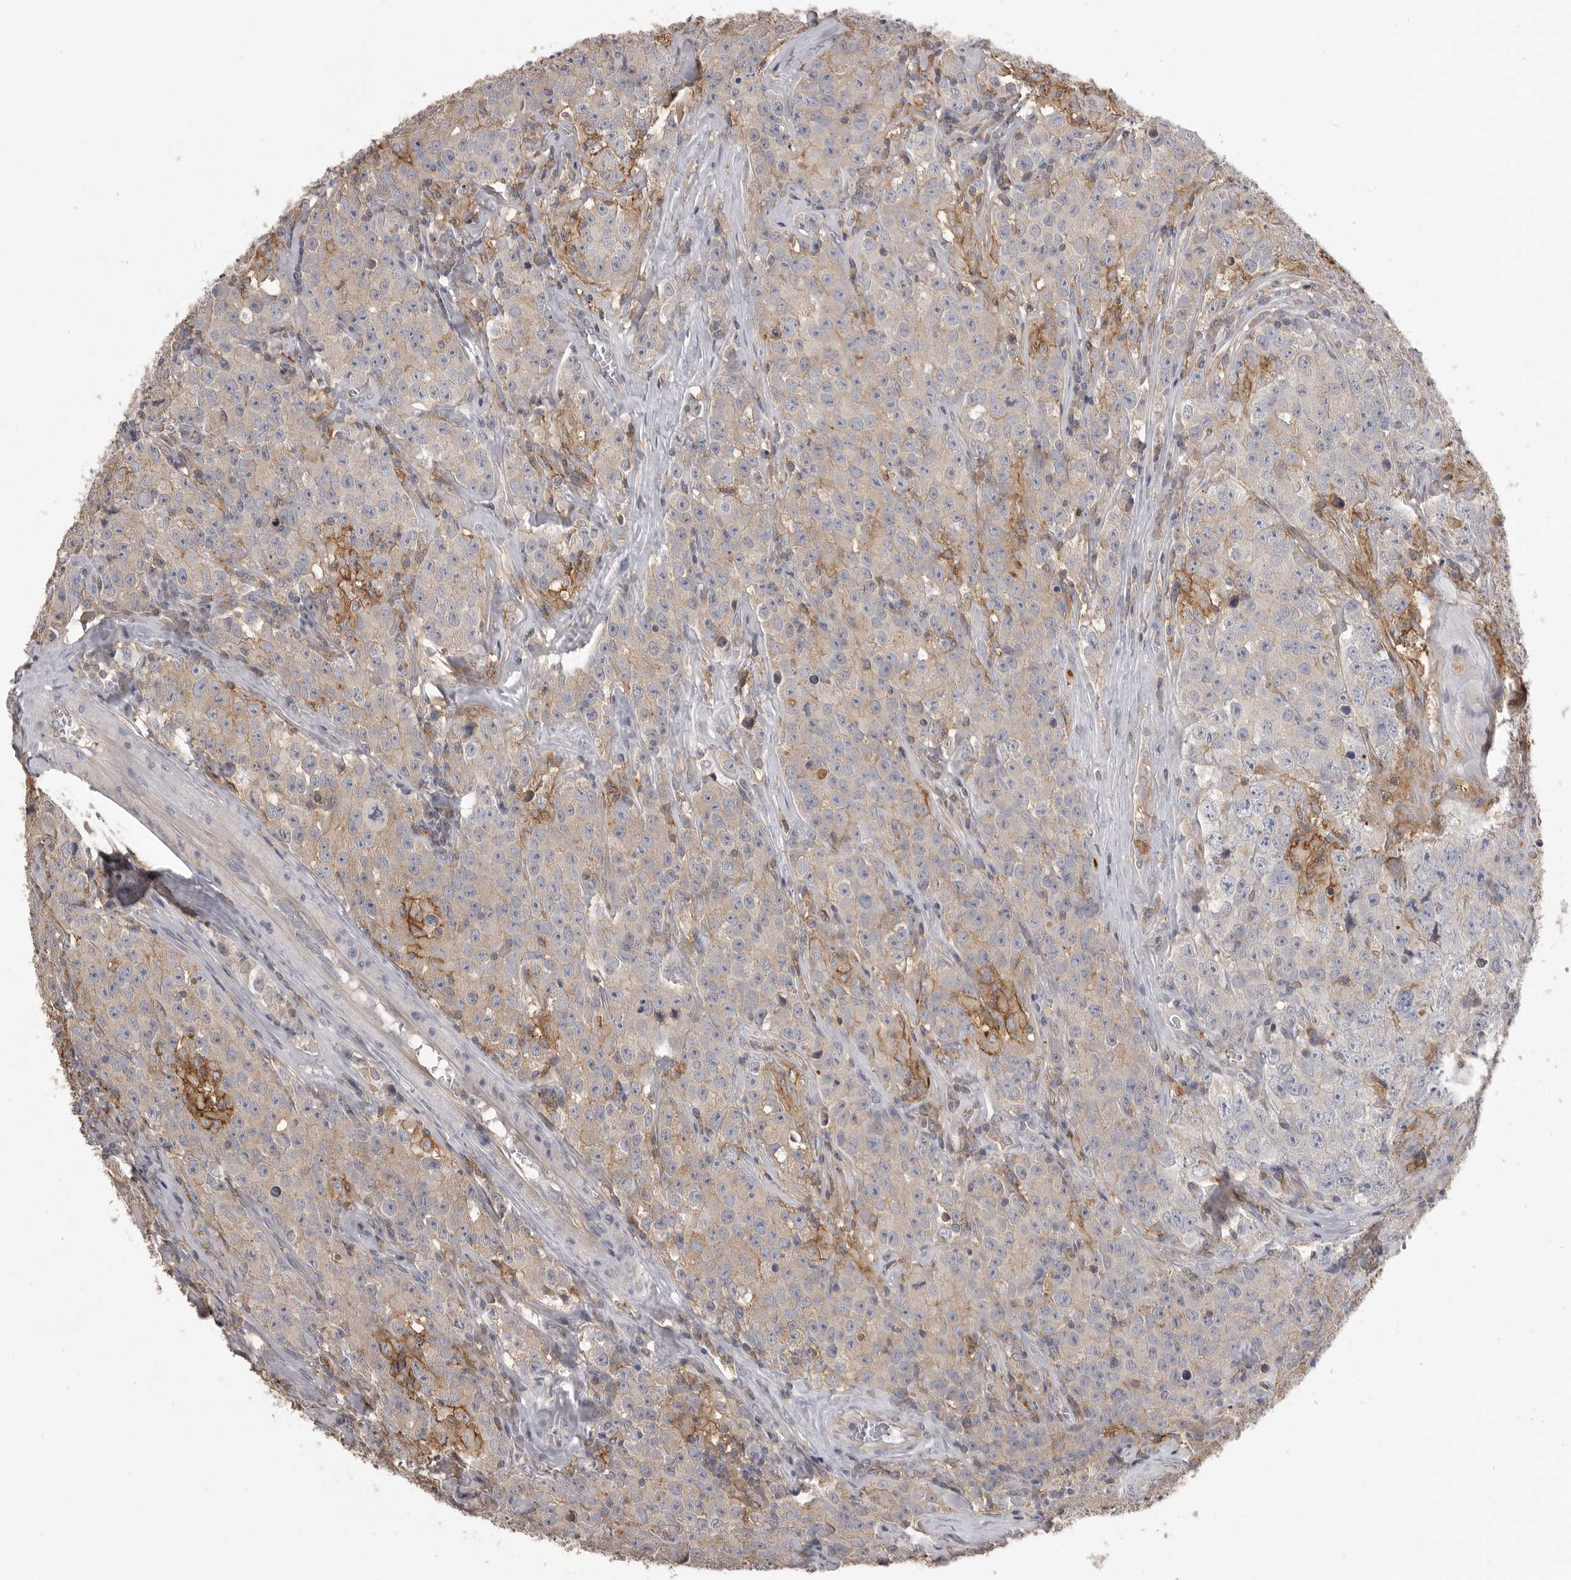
{"staining": {"intensity": "weak", "quantity": "<25%", "location": "cytoplasmic/membranous"}, "tissue": "testis cancer", "cell_type": "Tumor cells", "image_type": "cancer", "snomed": [{"axis": "morphology", "description": "Seminoma, NOS"}, {"axis": "morphology", "description": "Carcinoma, Embryonal, NOS"}, {"axis": "topography", "description": "Testis"}], "caption": "Human testis cancer (embryonal carcinoma) stained for a protein using IHC exhibits no staining in tumor cells.", "gene": "CMTM6", "patient": {"sex": "male", "age": 43}}